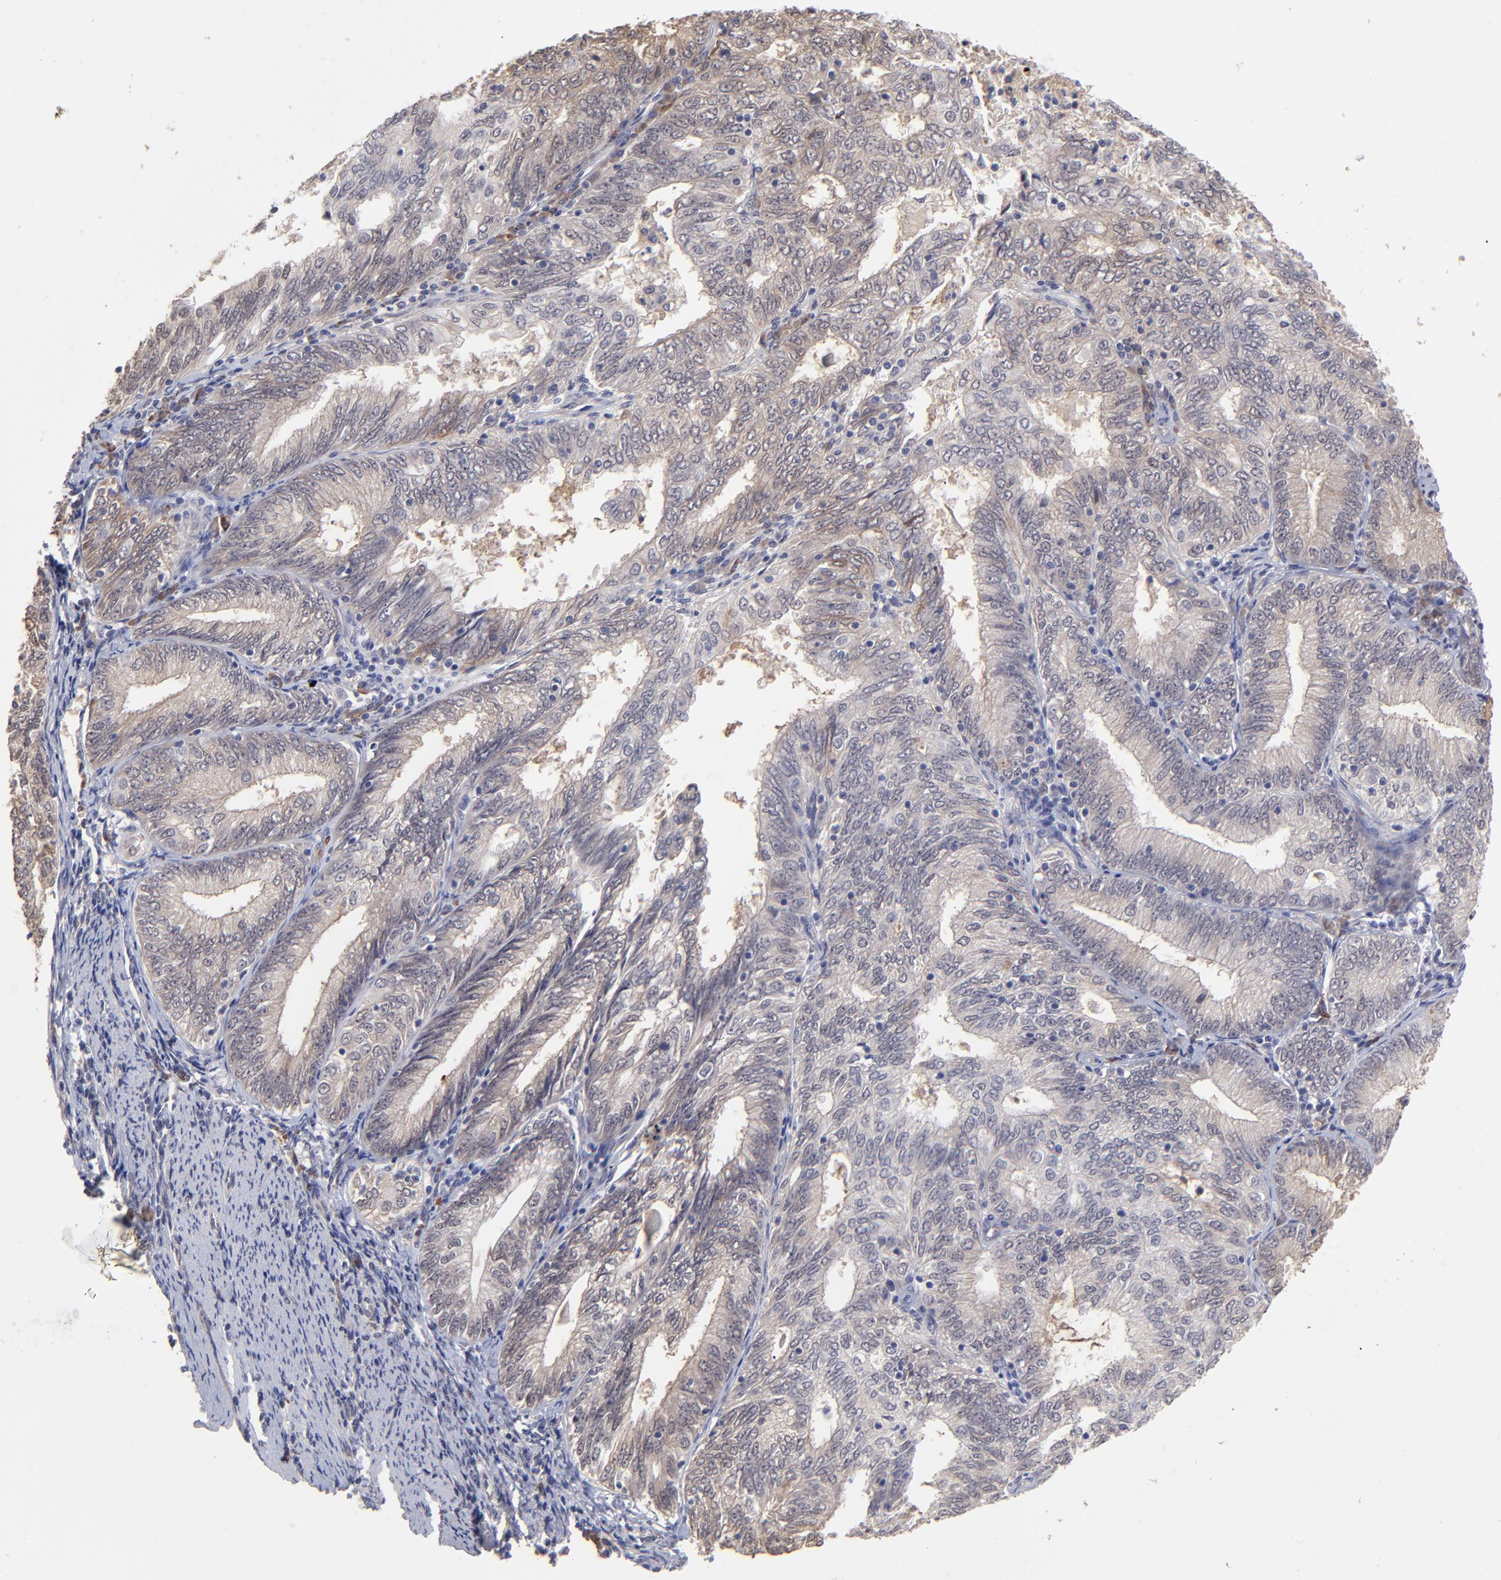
{"staining": {"intensity": "weak", "quantity": ">75%", "location": "cytoplasmic/membranous"}, "tissue": "endometrial cancer", "cell_type": "Tumor cells", "image_type": "cancer", "snomed": [{"axis": "morphology", "description": "Adenocarcinoma, NOS"}, {"axis": "topography", "description": "Endometrium"}], "caption": "Immunohistochemistry (IHC) photomicrograph of endometrial cancer stained for a protein (brown), which demonstrates low levels of weak cytoplasmic/membranous expression in approximately >75% of tumor cells.", "gene": "CHL1", "patient": {"sex": "female", "age": 69}}